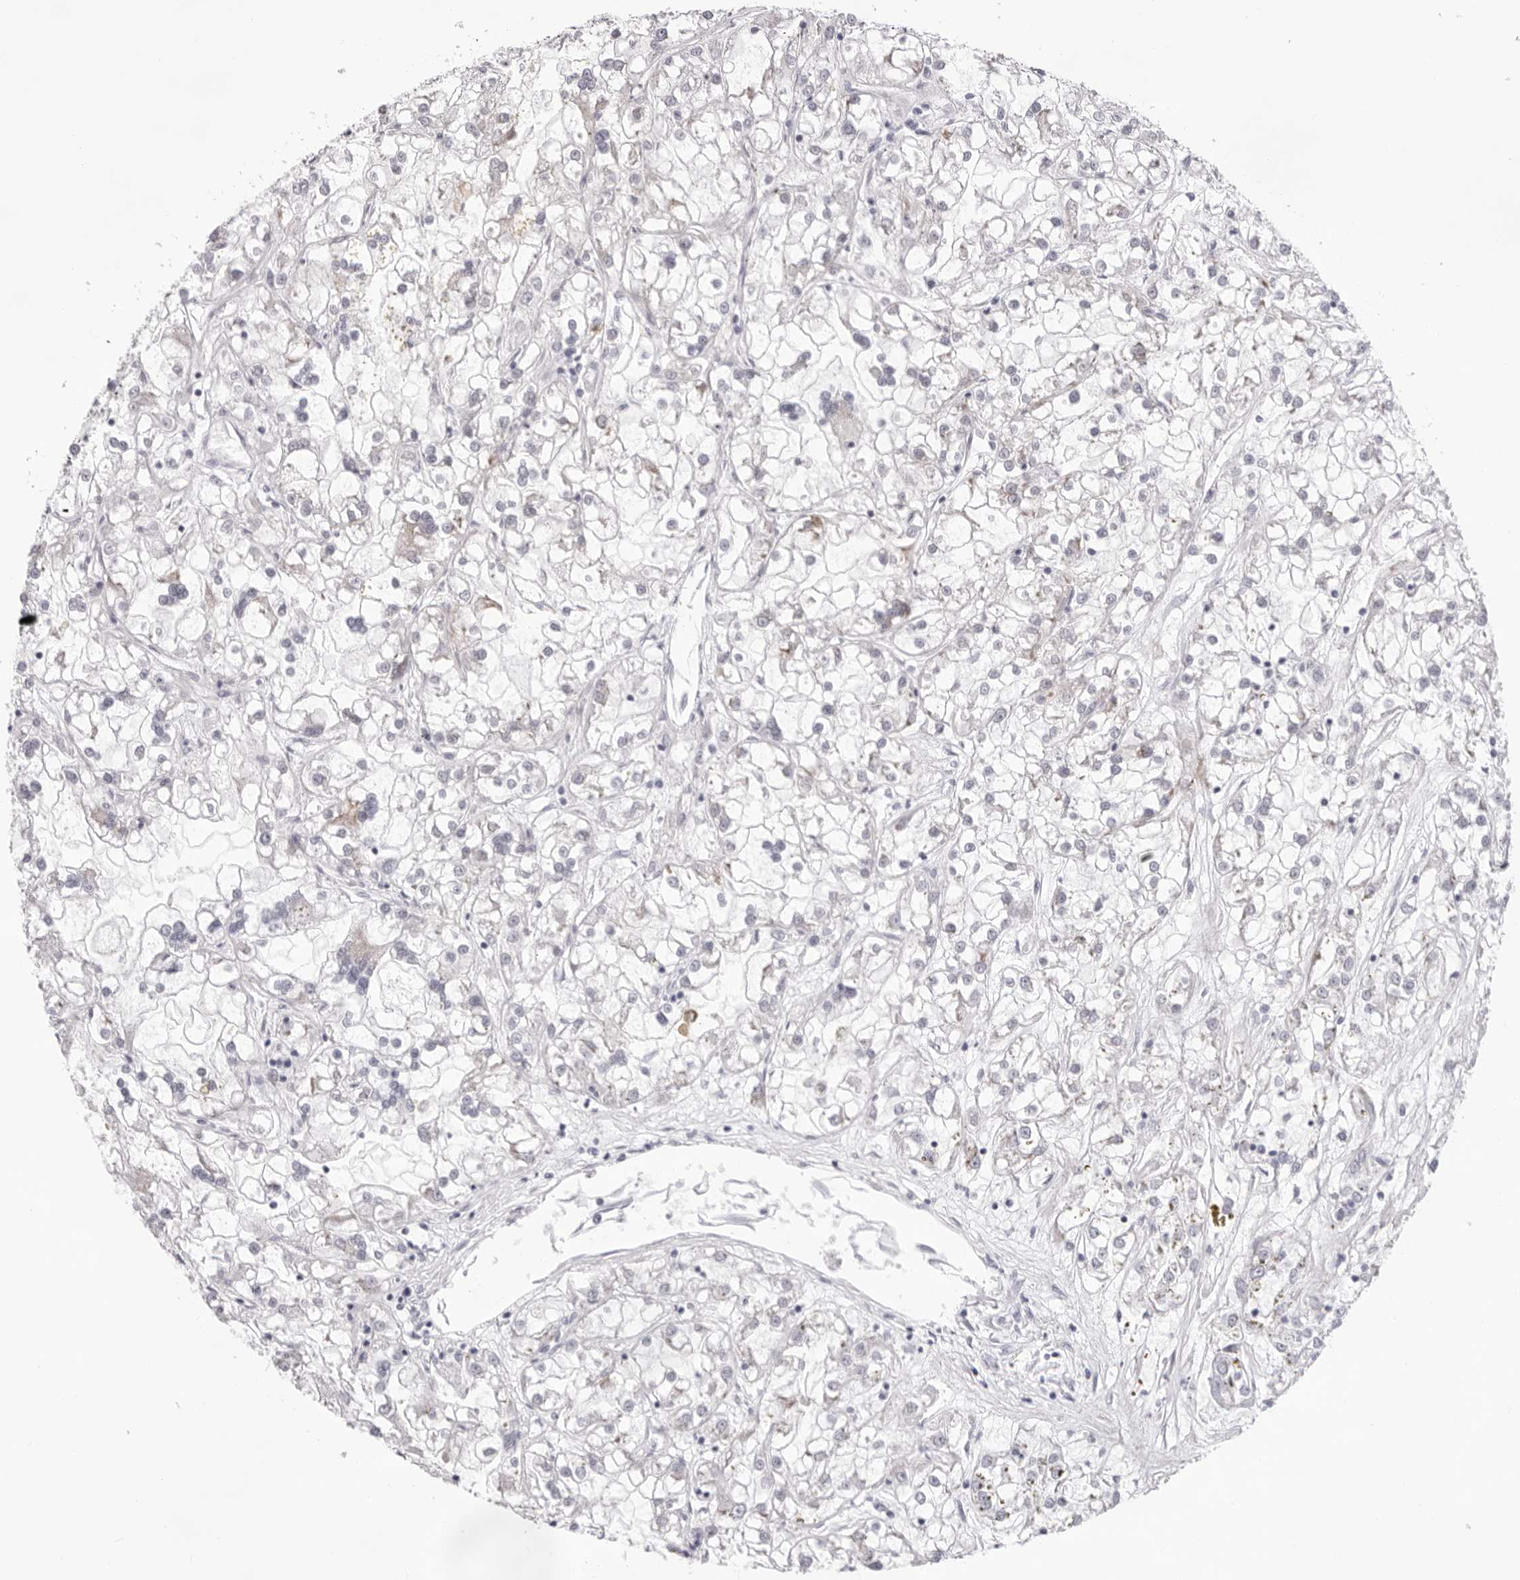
{"staining": {"intensity": "negative", "quantity": "none", "location": "none"}, "tissue": "renal cancer", "cell_type": "Tumor cells", "image_type": "cancer", "snomed": [{"axis": "morphology", "description": "Adenocarcinoma, NOS"}, {"axis": "topography", "description": "Kidney"}], "caption": "Photomicrograph shows no significant protein staining in tumor cells of renal adenocarcinoma. (IHC, brightfield microscopy, high magnification).", "gene": "SMIM2", "patient": {"sex": "female", "age": 52}}